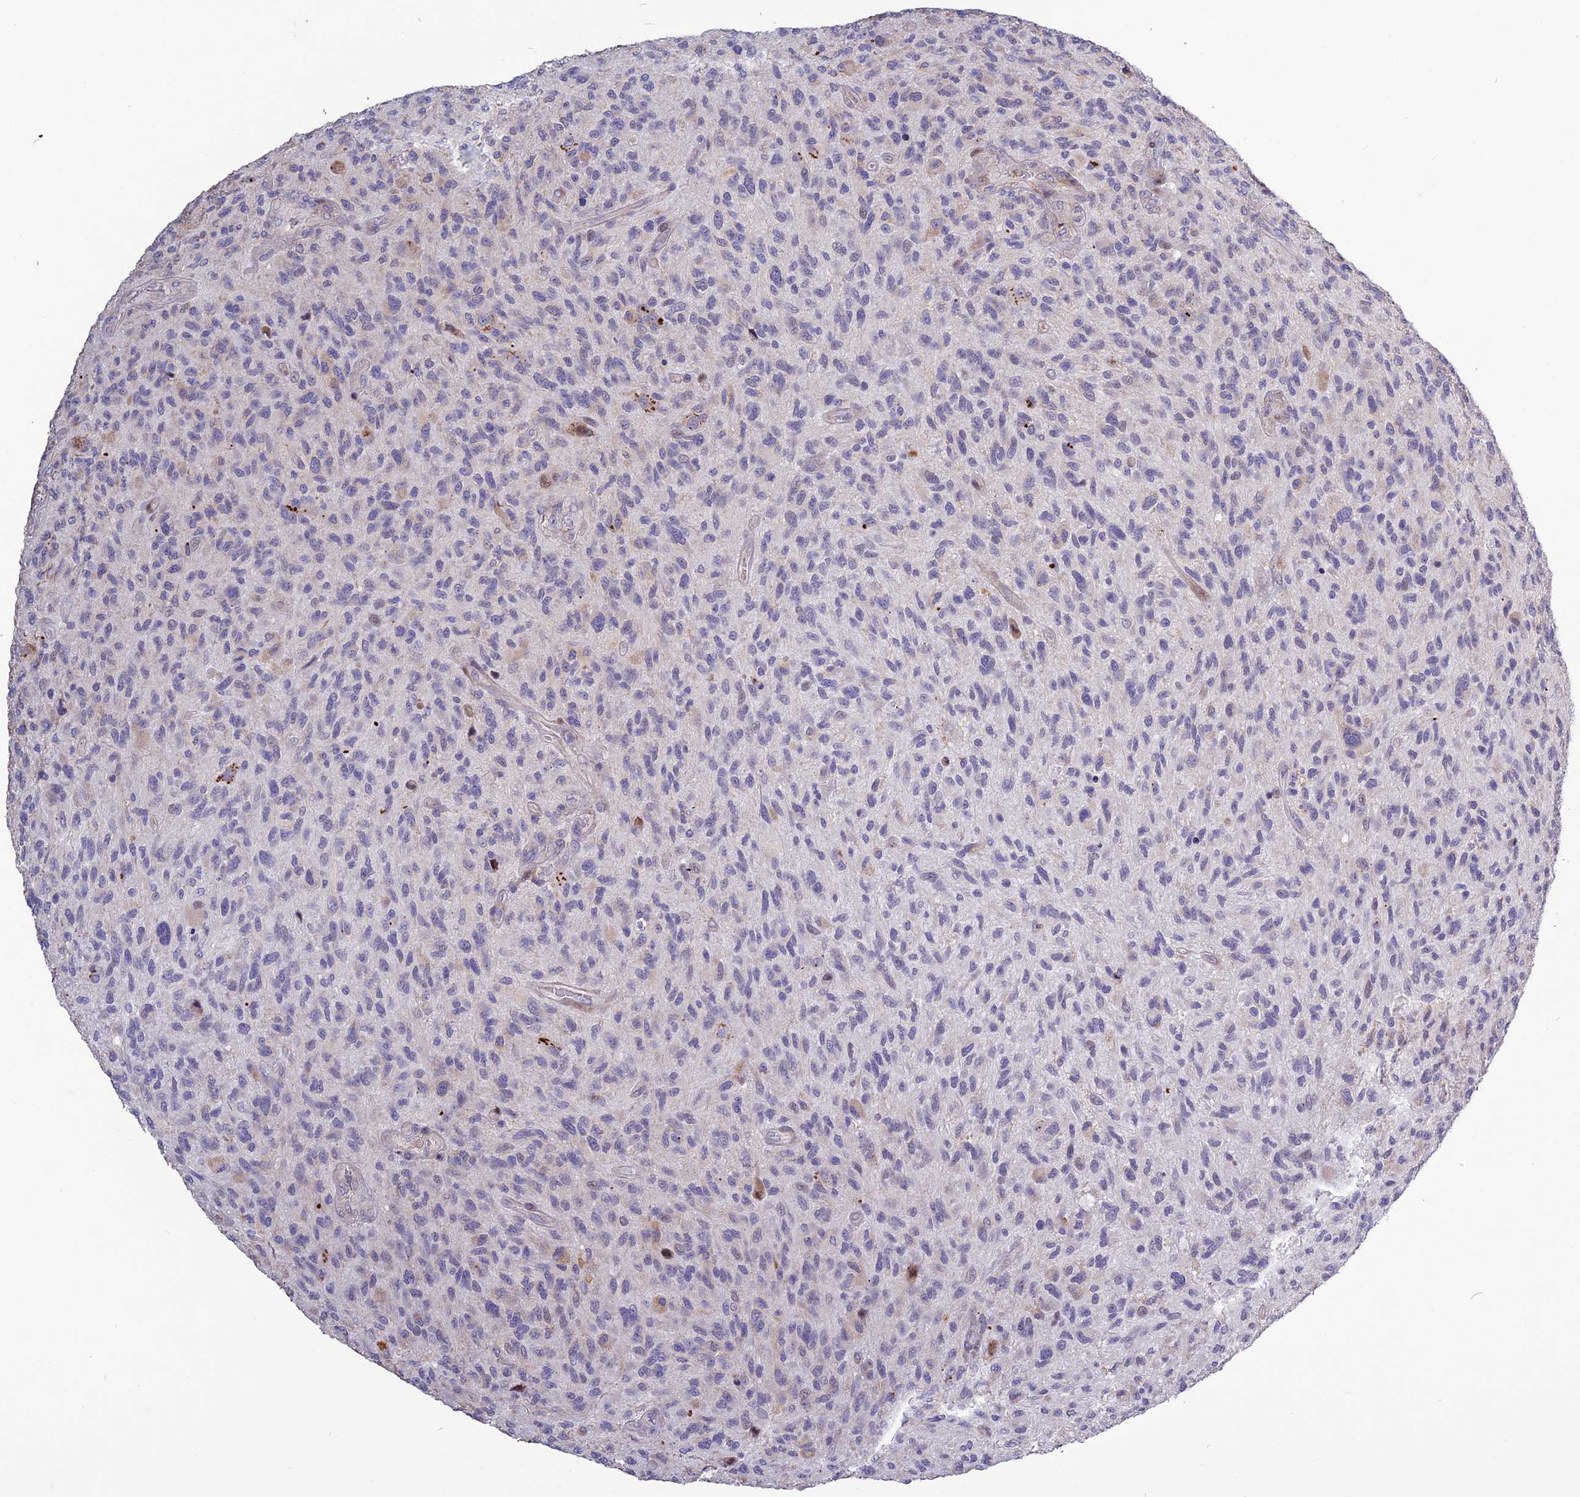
{"staining": {"intensity": "negative", "quantity": "none", "location": "none"}, "tissue": "glioma", "cell_type": "Tumor cells", "image_type": "cancer", "snomed": [{"axis": "morphology", "description": "Glioma, malignant, High grade"}, {"axis": "topography", "description": "Brain"}], "caption": "Tumor cells show no significant expression in glioma.", "gene": "SPG21", "patient": {"sex": "male", "age": 47}}